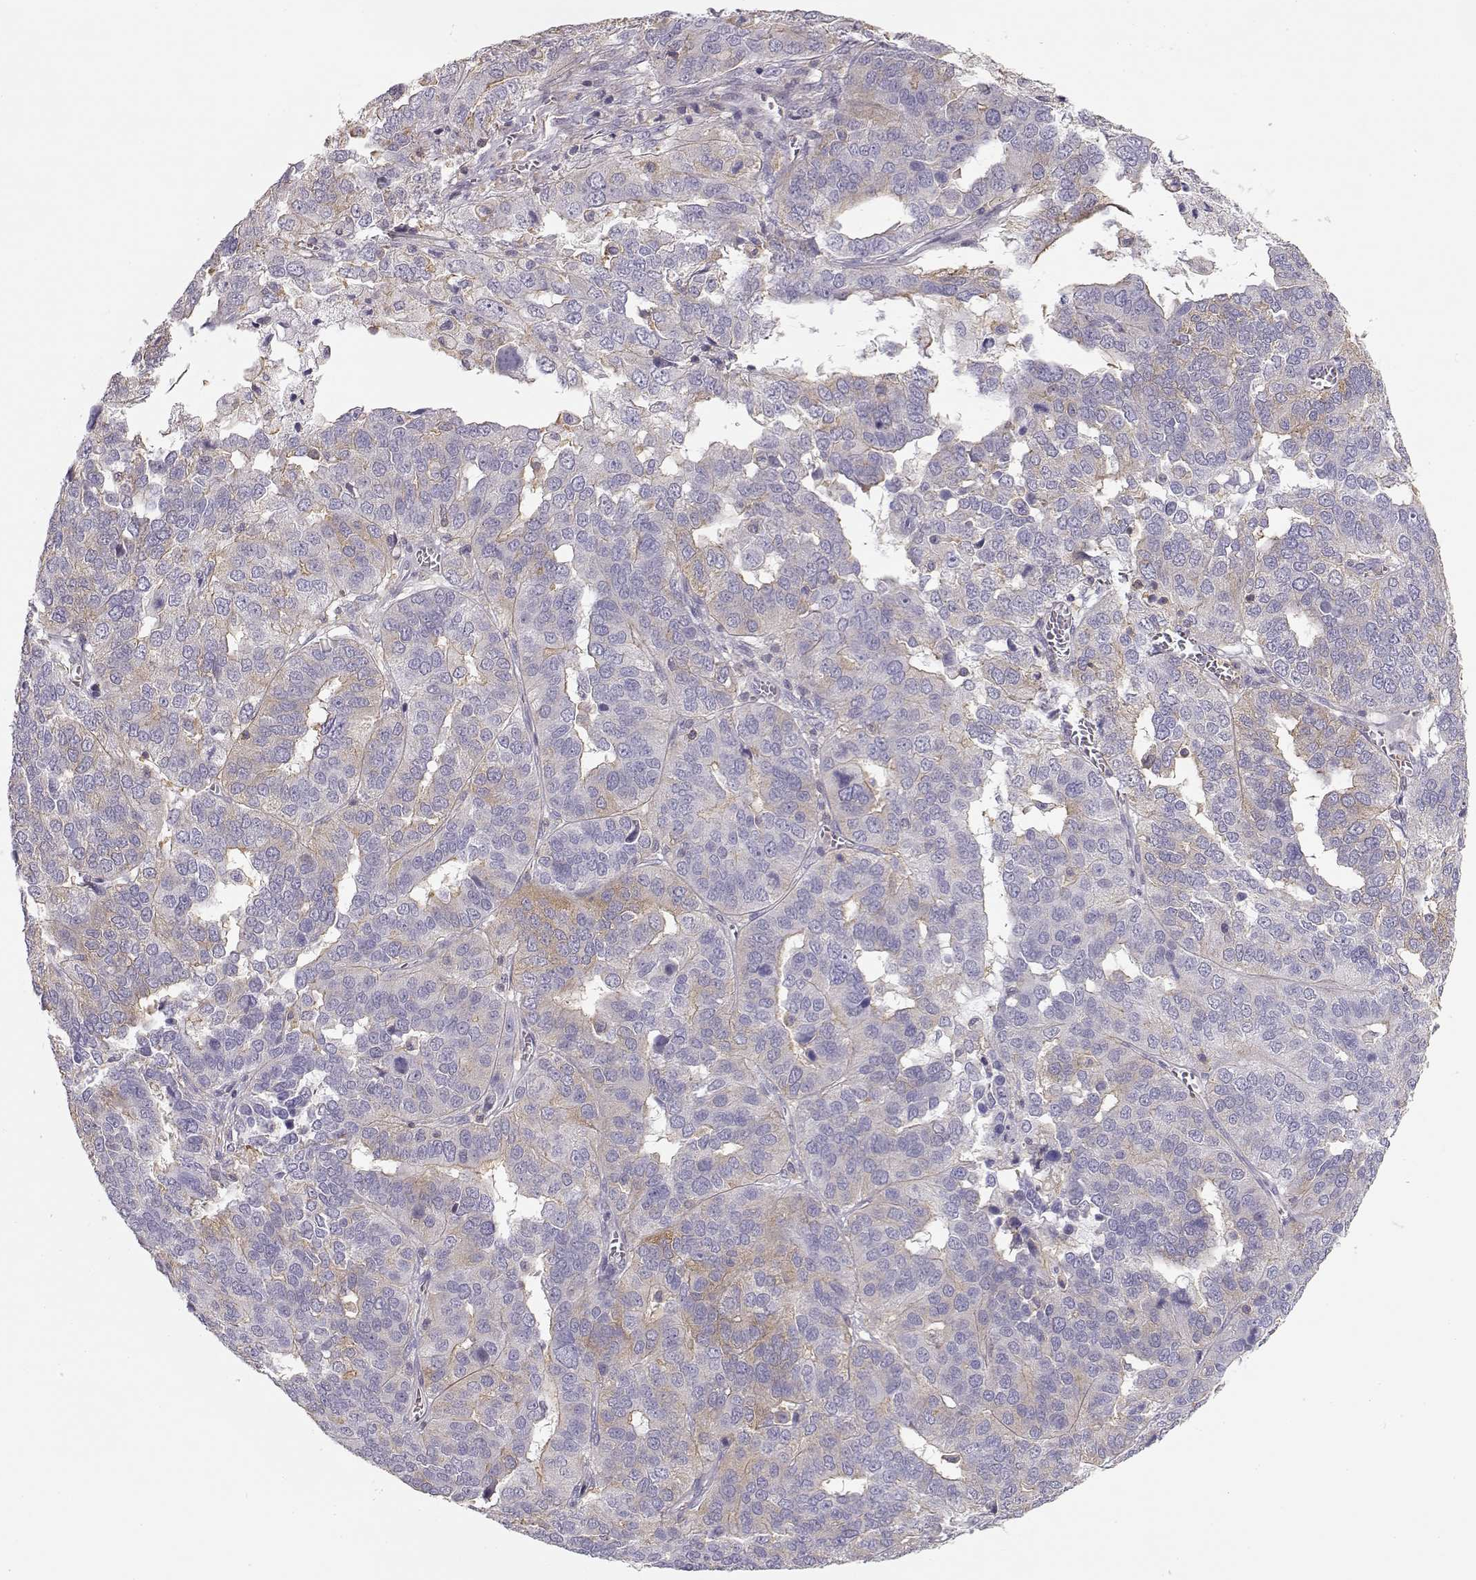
{"staining": {"intensity": "weak", "quantity": "<25%", "location": "cytoplasmic/membranous"}, "tissue": "ovarian cancer", "cell_type": "Tumor cells", "image_type": "cancer", "snomed": [{"axis": "morphology", "description": "Carcinoma, endometroid"}, {"axis": "topography", "description": "Soft tissue"}, {"axis": "topography", "description": "Ovary"}], "caption": "A photomicrograph of human ovarian cancer is negative for staining in tumor cells.", "gene": "DAPL1", "patient": {"sex": "female", "age": 52}}